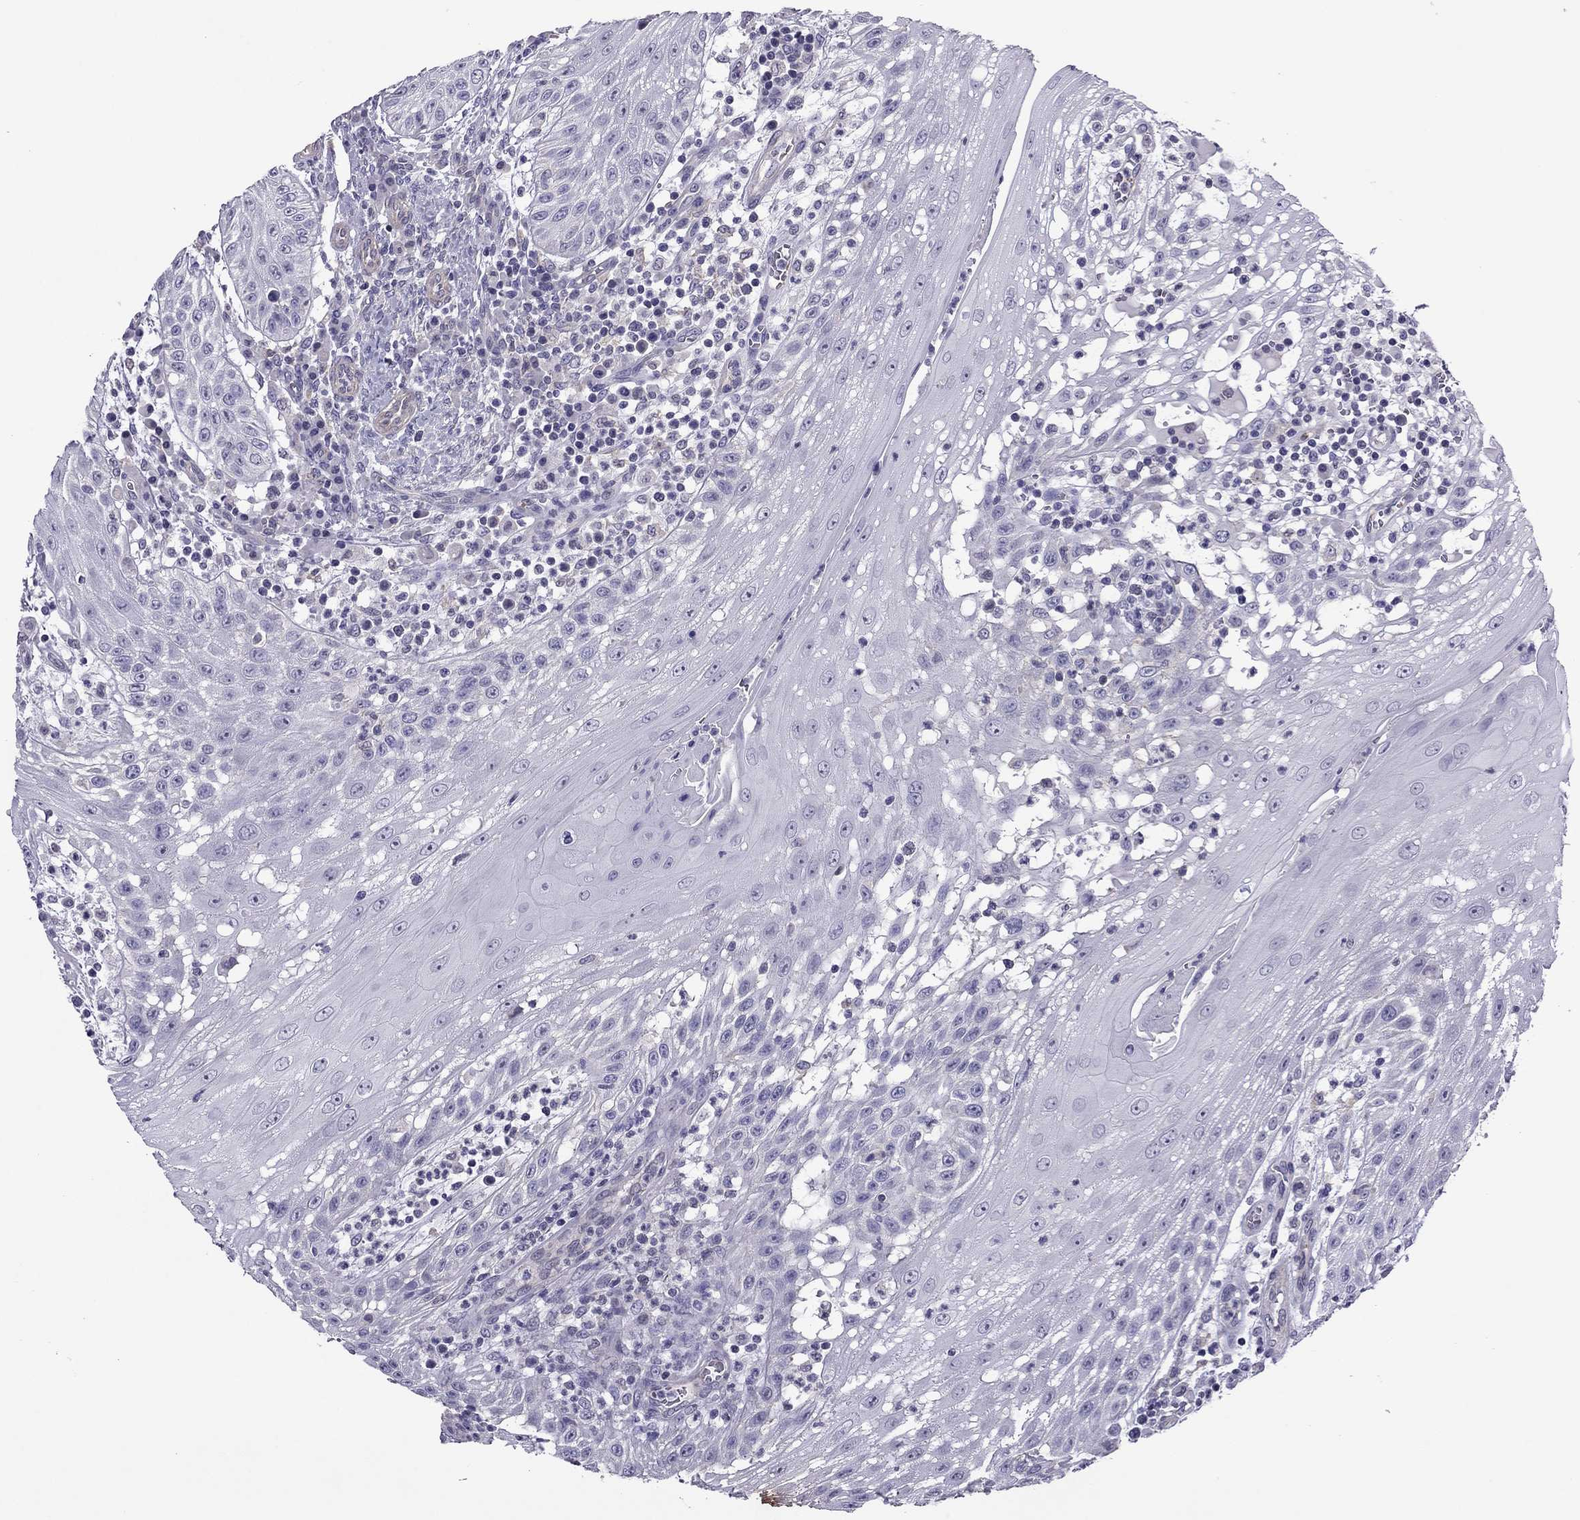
{"staining": {"intensity": "negative", "quantity": "none", "location": "none"}, "tissue": "head and neck cancer", "cell_type": "Tumor cells", "image_type": "cancer", "snomed": [{"axis": "morphology", "description": "Squamous cell carcinoma, NOS"}, {"axis": "topography", "description": "Oral tissue"}, {"axis": "topography", "description": "Head-Neck"}], "caption": "This is an immunohistochemistry (IHC) image of human head and neck squamous cell carcinoma. There is no staining in tumor cells.", "gene": "SLC16A8", "patient": {"sex": "male", "age": 58}}